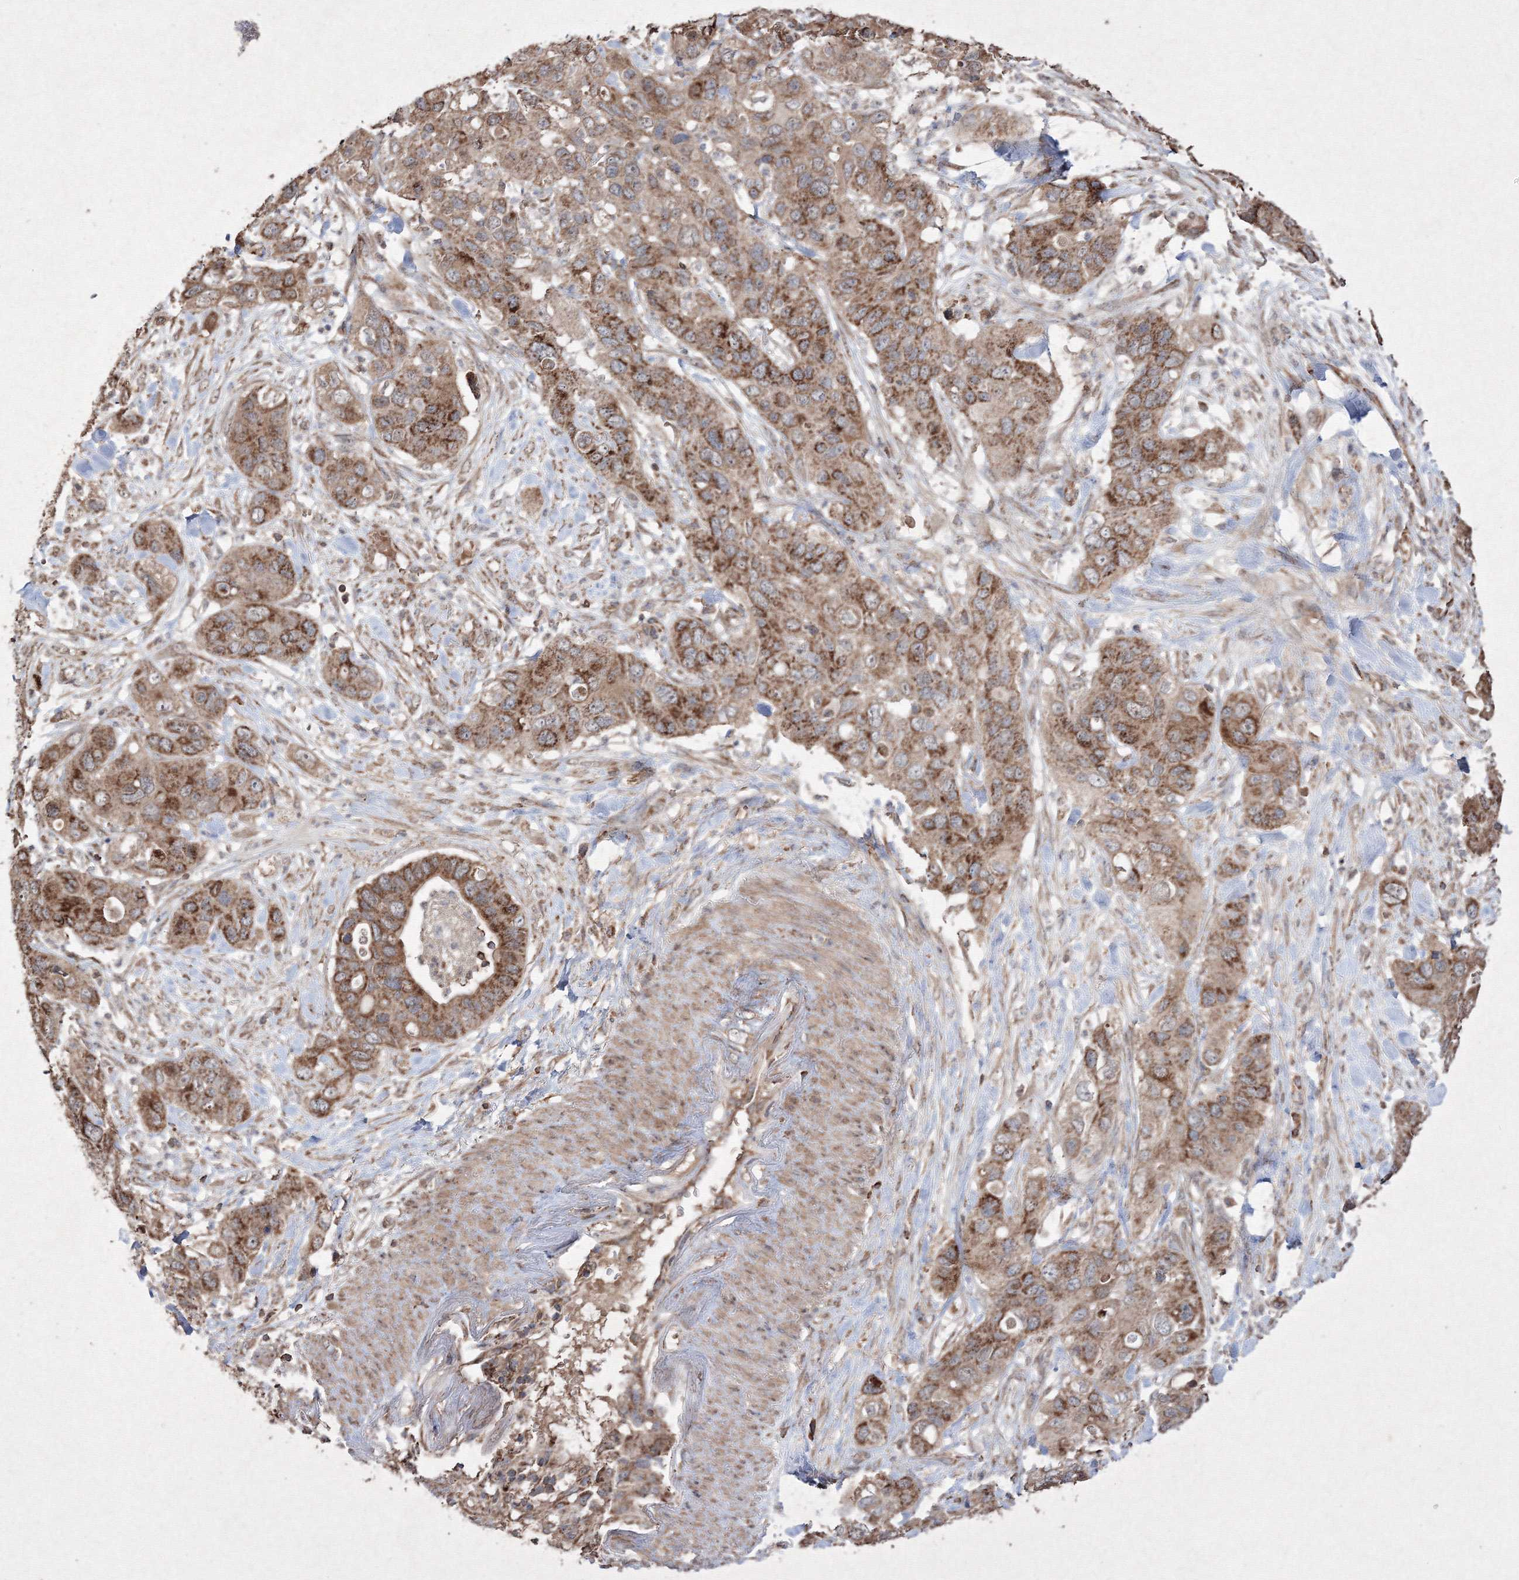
{"staining": {"intensity": "moderate", "quantity": ">75%", "location": "cytoplasmic/membranous"}, "tissue": "pancreatic cancer", "cell_type": "Tumor cells", "image_type": "cancer", "snomed": [{"axis": "morphology", "description": "Adenocarcinoma, NOS"}, {"axis": "topography", "description": "Pancreas"}], "caption": "A histopathology image showing moderate cytoplasmic/membranous expression in approximately >75% of tumor cells in pancreatic cancer, as visualized by brown immunohistochemical staining.", "gene": "GRSF1", "patient": {"sex": "female", "age": 71}}